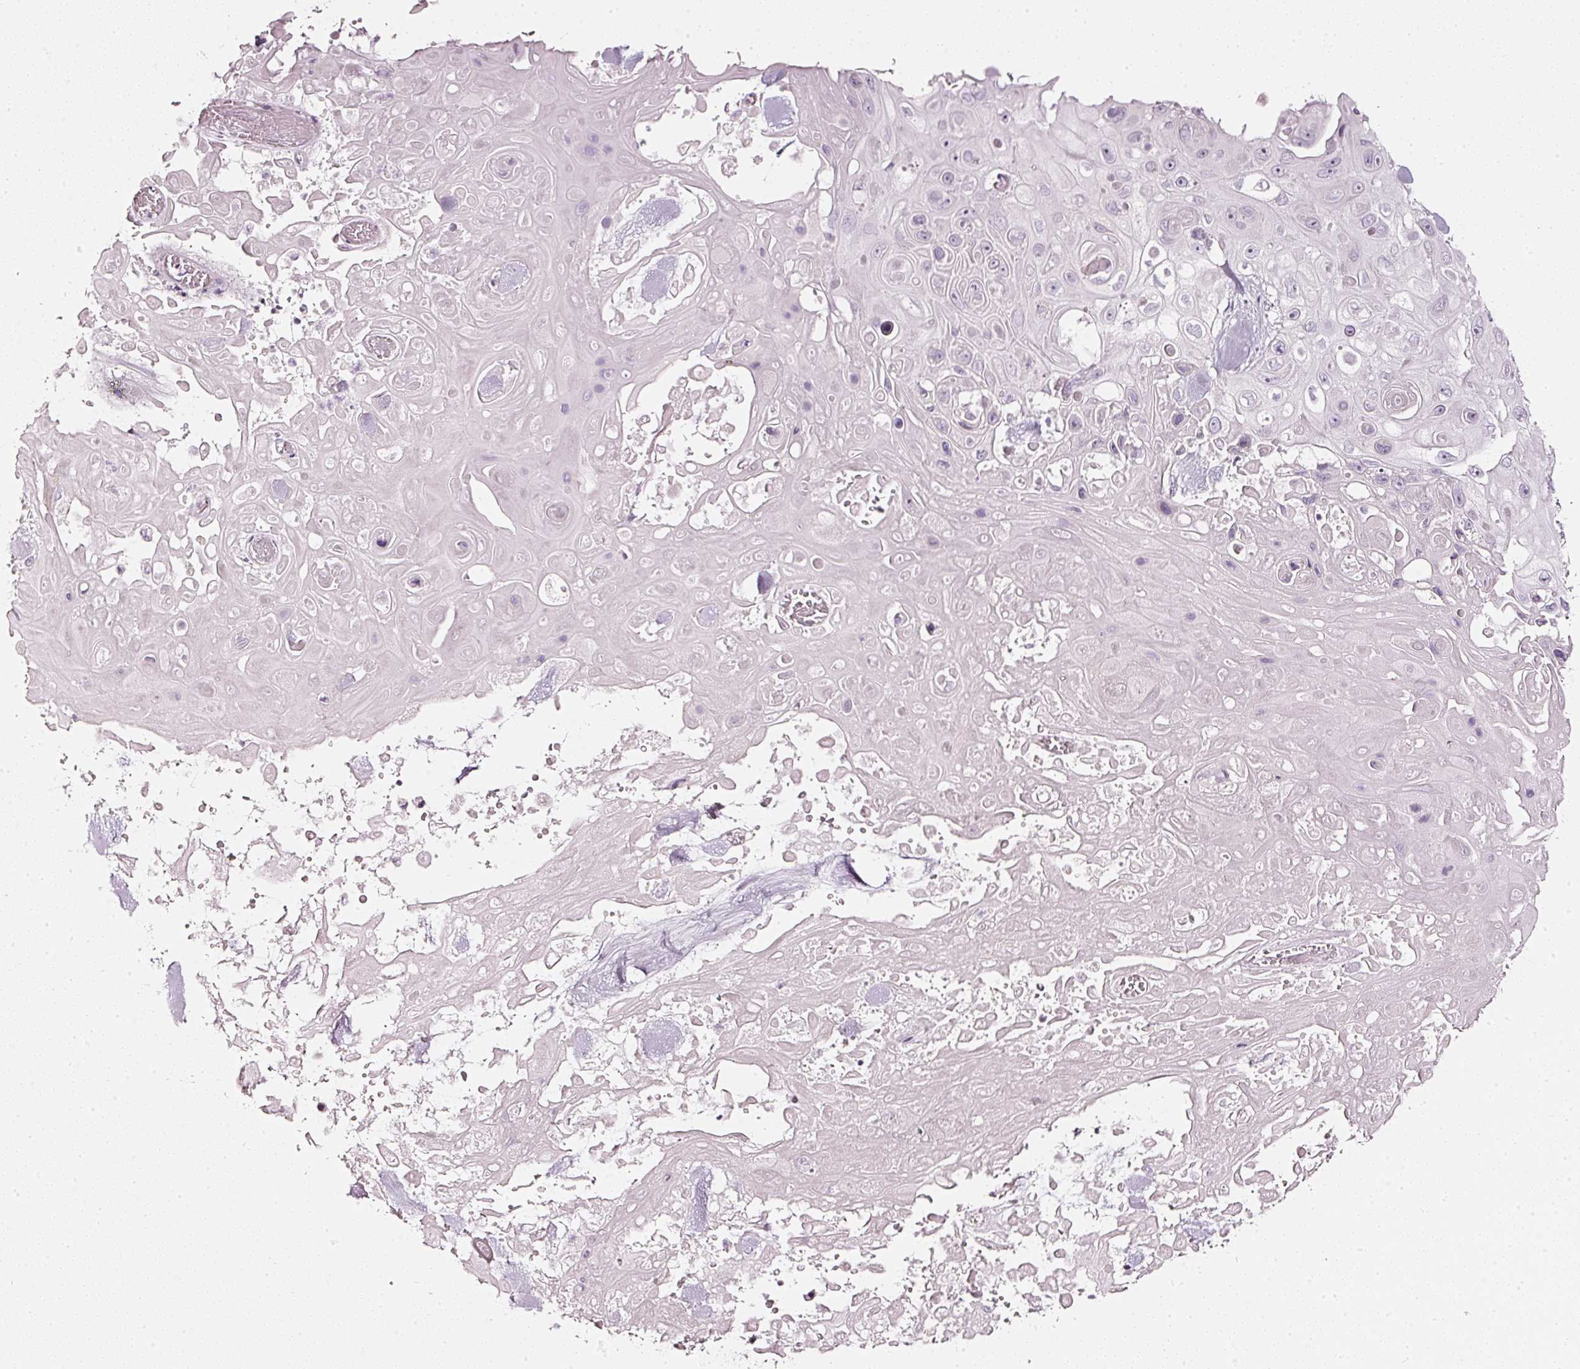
{"staining": {"intensity": "negative", "quantity": "none", "location": "none"}, "tissue": "skin cancer", "cell_type": "Tumor cells", "image_type": "cancer", "snomed": [{"axis": "morphology", "description": "Squamous cell carcinoma, NOS"}, {"axis": "topography", "description": "Skin"}], "caption": "This is a photomicrograph of immunohistochemistry (IHC) staining of skin squamous cell carcinoma, which shows no expression in tumor cells.", "gene": "SDF4", "patient": {"sex": "male", "age": 82}}